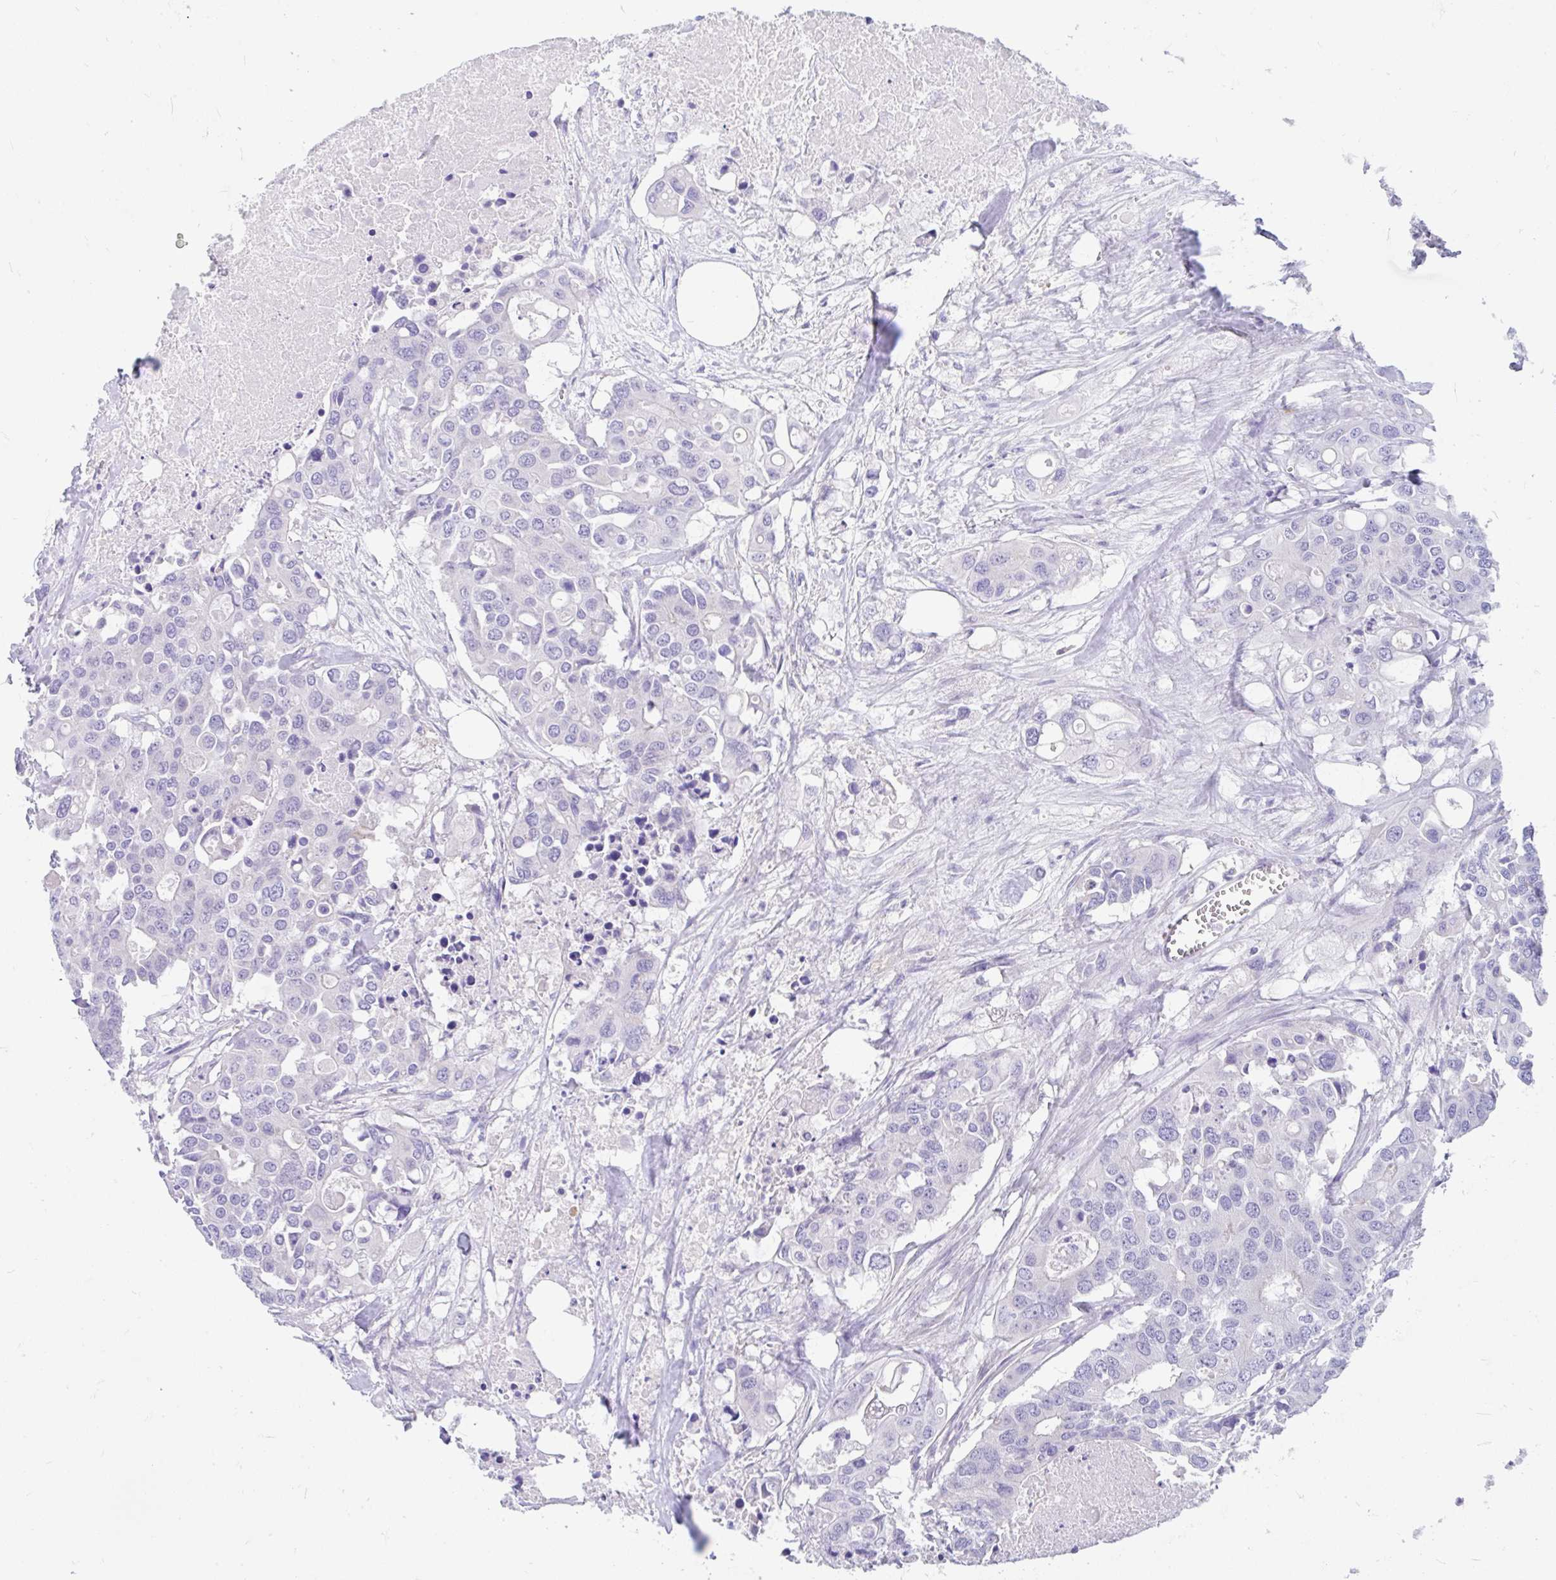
{"staining": {"intensity": "negative", "quantity": "none", "location": "none"}, "tissue": "colorectal cancer", "cell_type": "Tumor cells", "image_type": "cancer", "snomed": [{"axis": "morphology", "description": "Adenocarcinoma, NOS"}, {"axis": "topography", "description": "Colon"}], "caption": "This is an immunohistochemistry (IHC) micrograph of human colorectal cancer. There is no staining in tumor cells.", "gene": "CCSAP", "patient": {"sex": "male", "age": 77}}